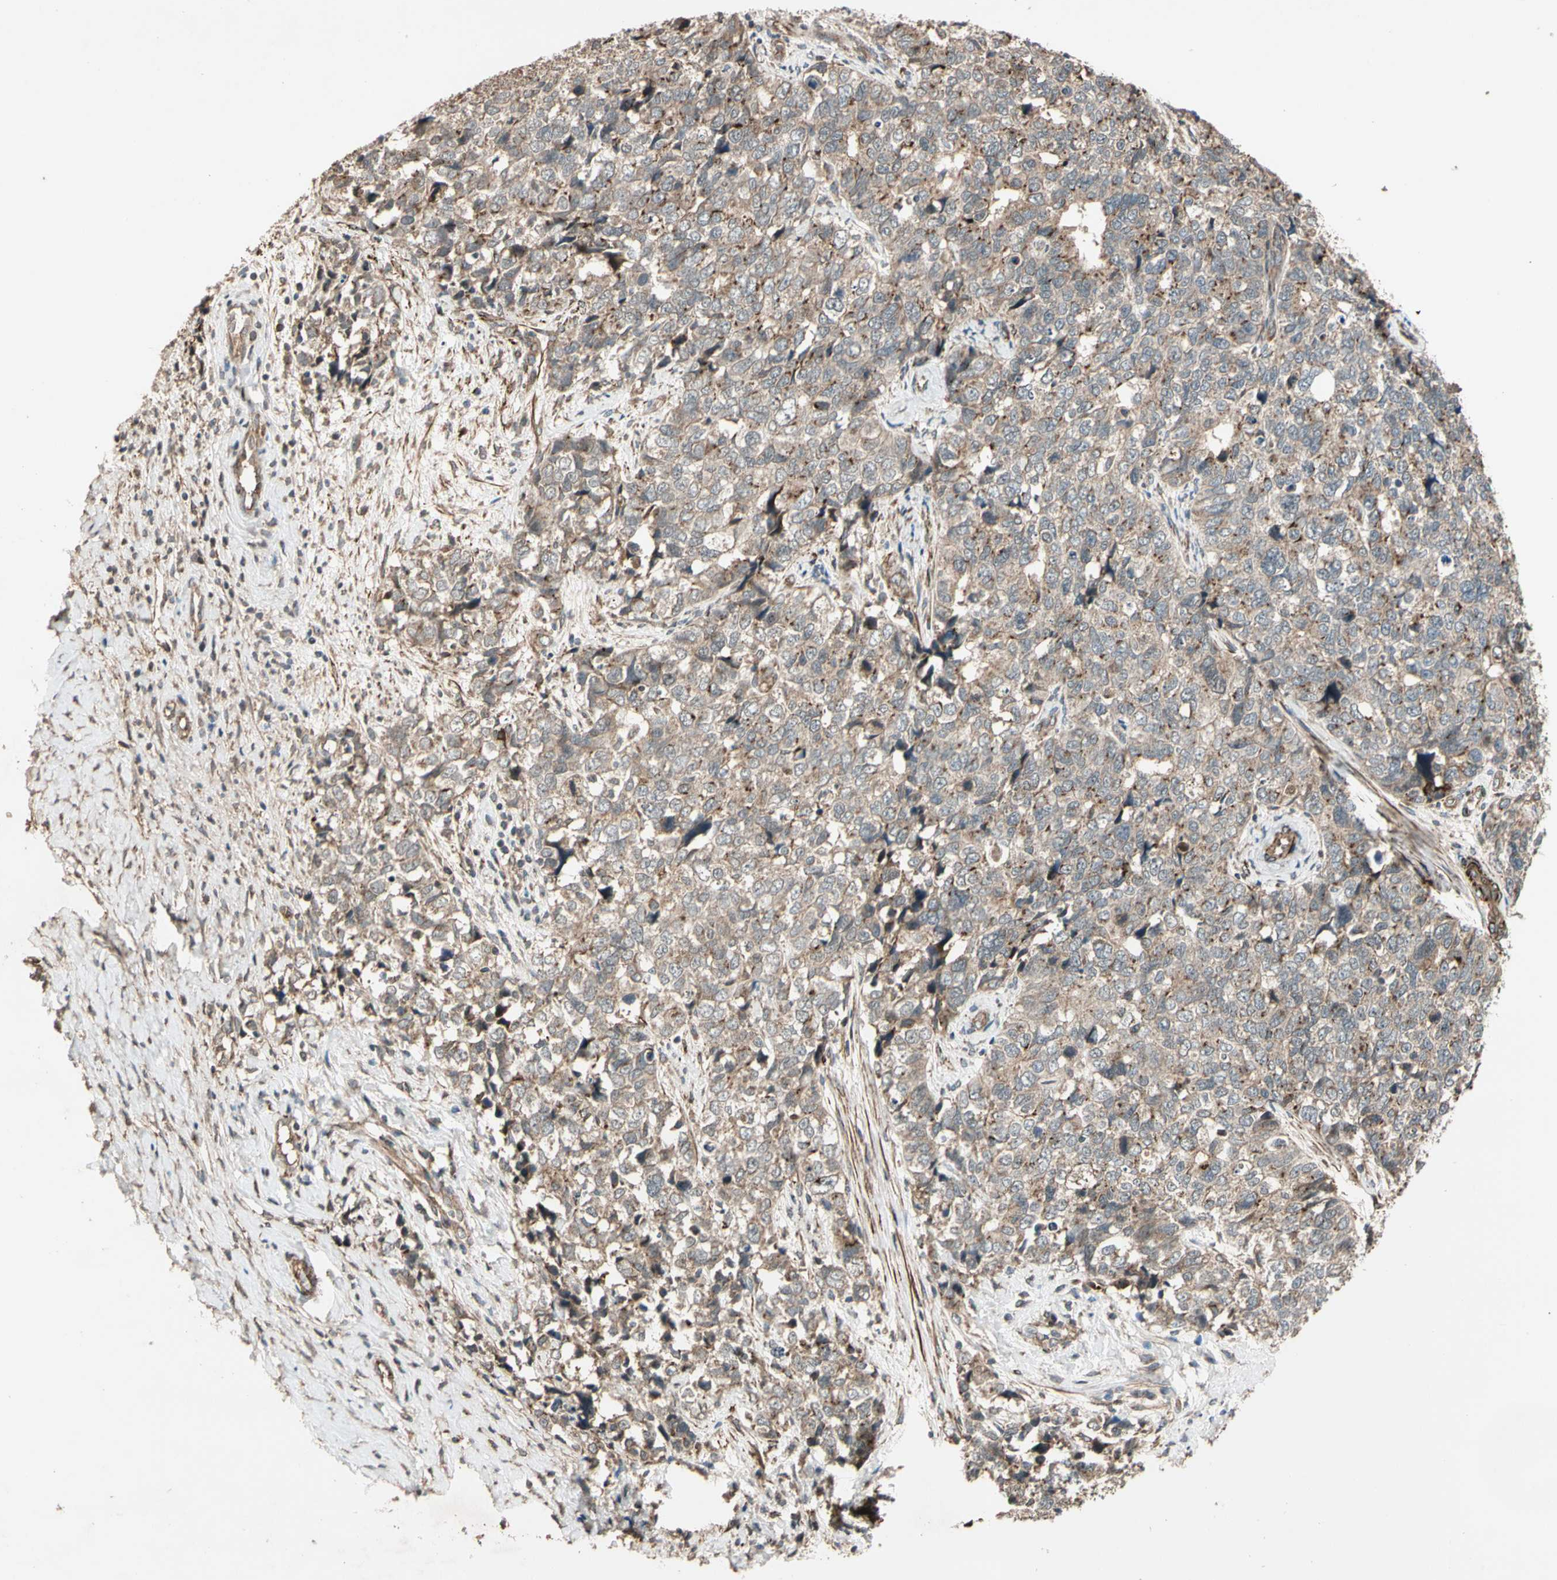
{"staining": {"intensity": "weak", "quantity": ">75%", "location": "cytoplasmic/membranous"}, "tissue": "cervical cancer", "cell_type": "Tumor cells", "image_type": "cancer", "snomed": [{"axis": "morphology", "description": "Squamous cell carcinoma, NOS"}, {"axis": "topography", "description": "Cervix"}], "caption": "Immunohistochemical staining of human cervical cancer displays low levels of weak cytoplasmic/membranous expression in approximately >75% of tumor cells.", "gene": "GCK", "patient": {"sex": "female", "age": 63}}